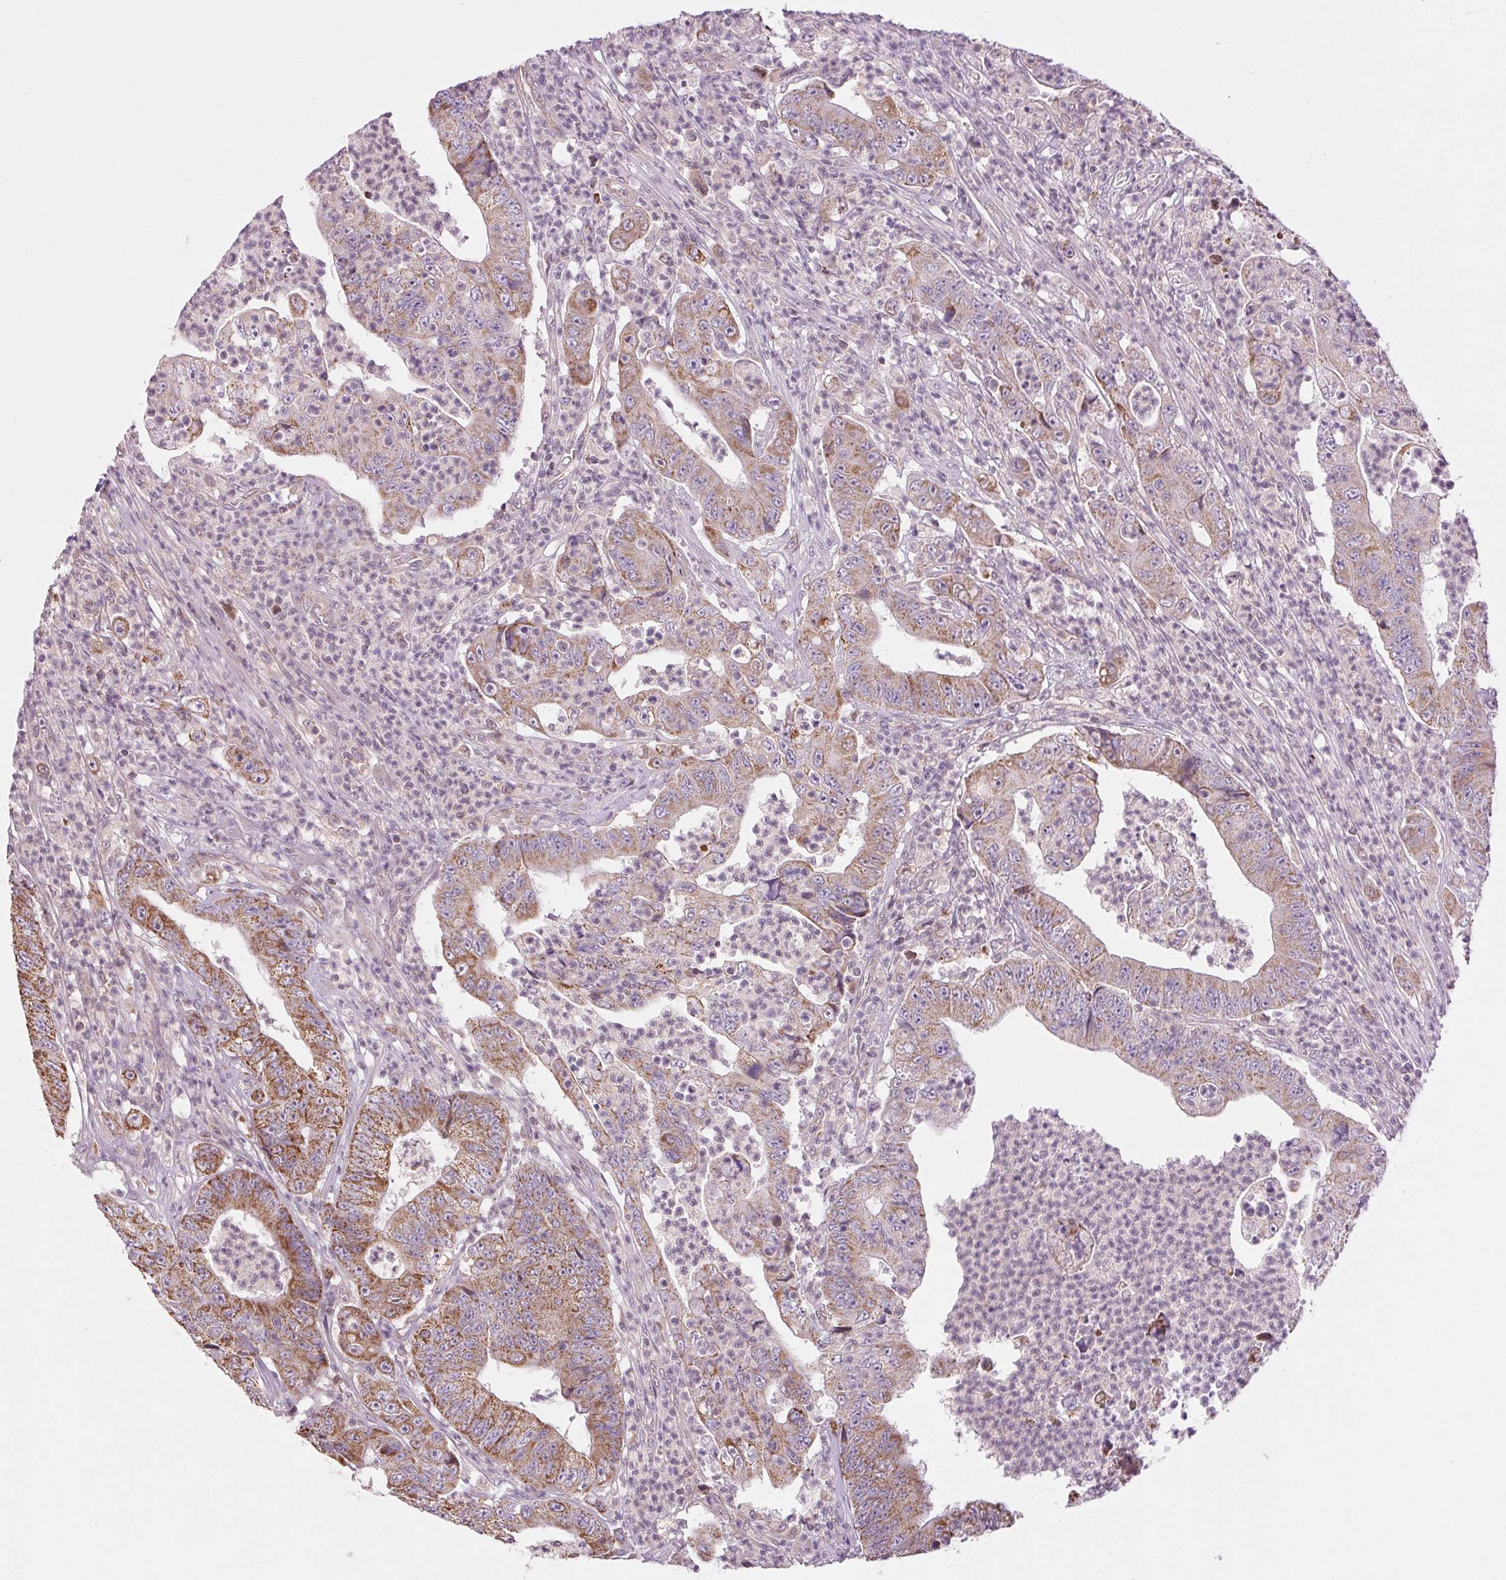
{"staining": {"intensity": "moderate", "quantity": "25%-75%", "location": "cytoplasmic/membranous"}, "tissue": "colorectal cancer", "cell_type": "Tumor cells", "image_type": "cancer", "snomed": [{"axis": "morphology", "description": "Adenocarcinoma, NOS"}, {"axis": "topography", "description": "Colon"}], "caption": "Immunohistochemistry image of neoplastic tissue: colorectal adenocarcinoma stained using immunohistochemistry (IHC) exhibits medium levels of moderate protein expression localized specifically in the cytoplasmic/membranous of tumor cells, appearing as a cytoplasmic/membranous brown color.", "gene": "MAP3K5", "patient": {"sex": "female", "age": 48}}